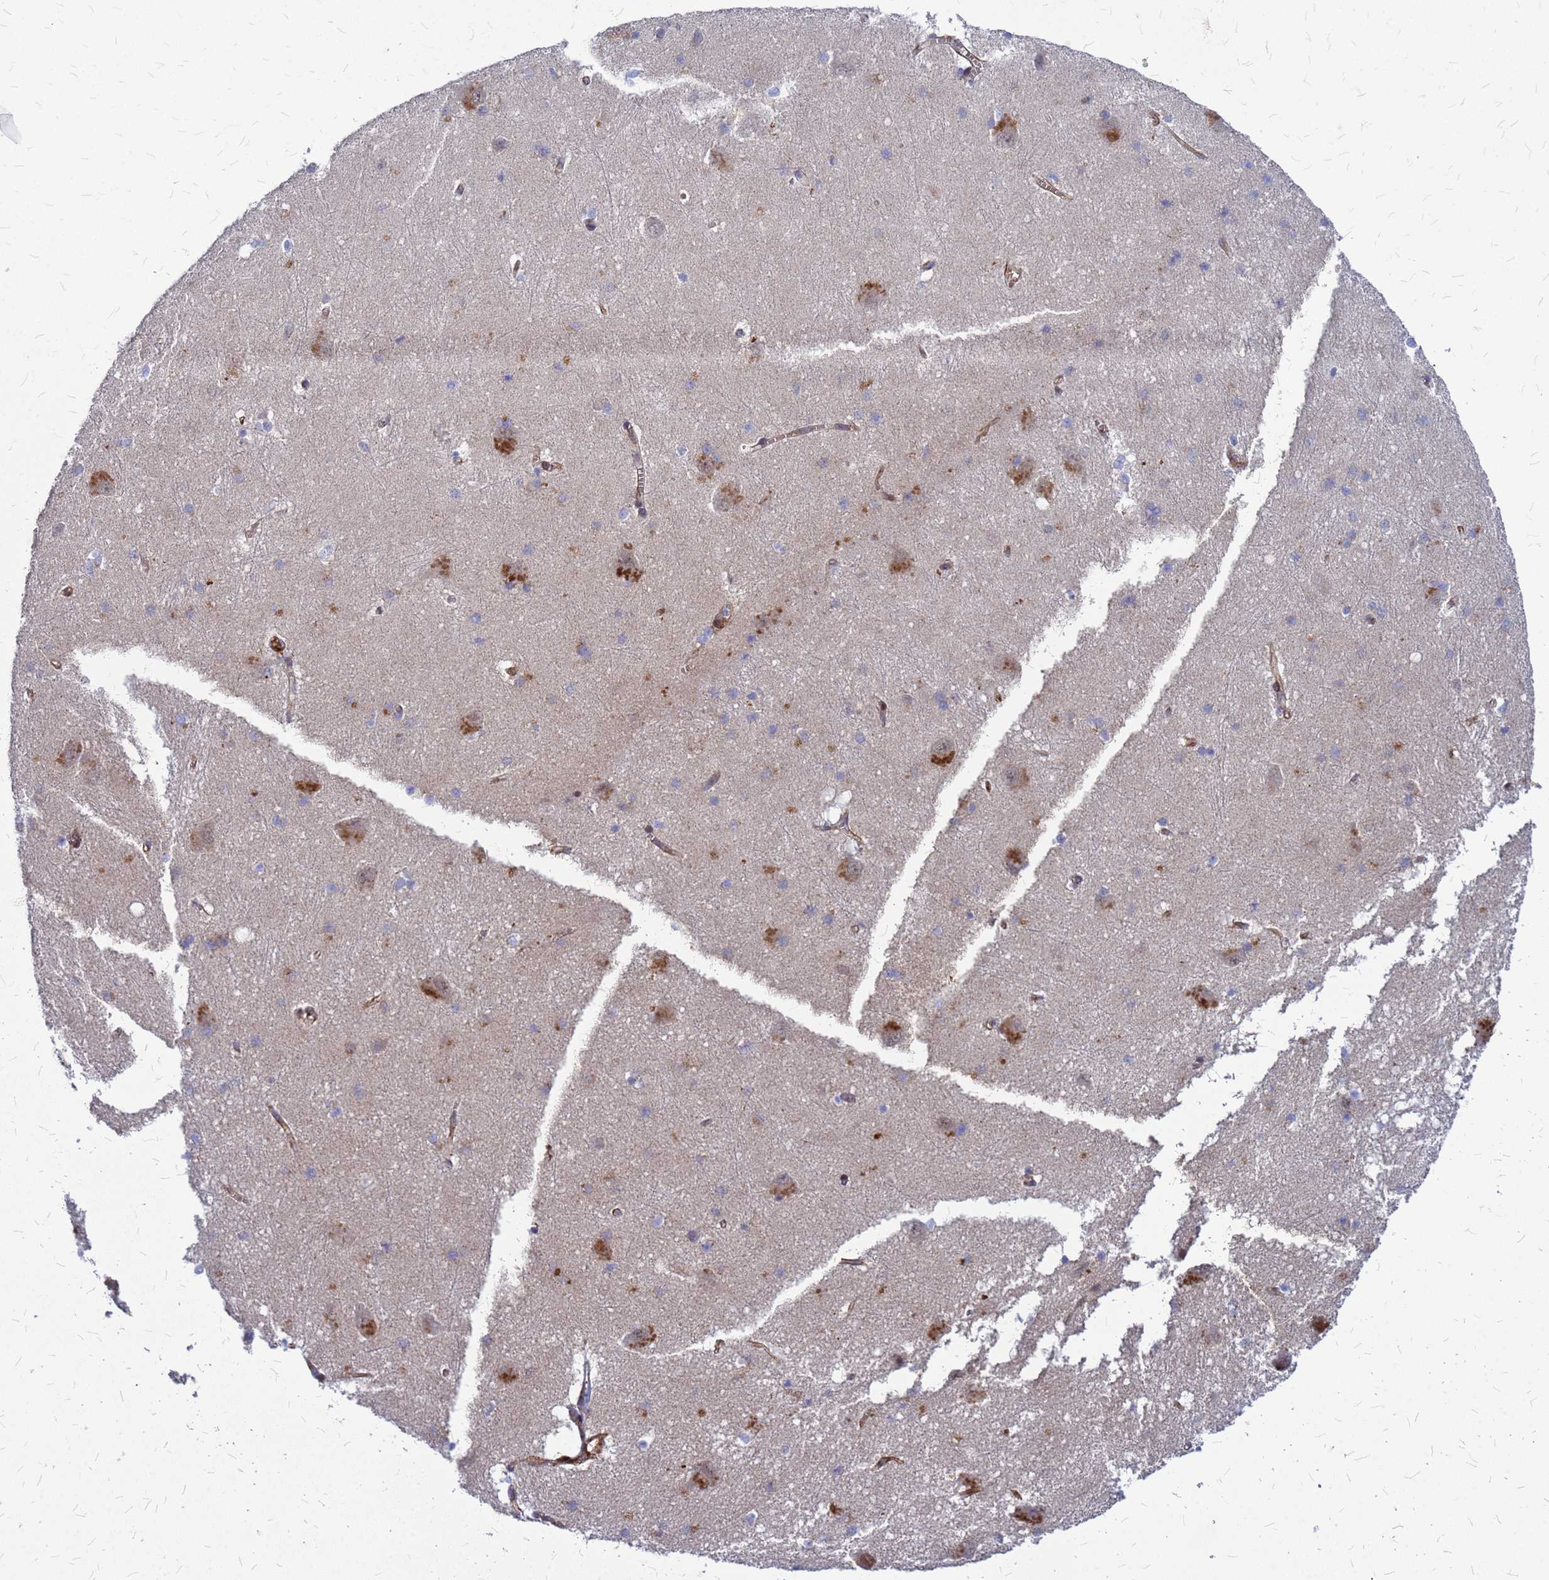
{"staining": {"intensity": "moderate", "quantity": "<25%", "location": "cytoplasmic/membranous"}, "tissue": "caudate", "cell_type": "Glial cells", "image_type": "normal", "snomed": [{"axis": "morphology", "description": "Normal tissue, NOS"}, {"axis": "topography", "description": "Lateral ventricle wall"}], "caption": "This is an image of immunohistochemistry (IHC) staining of unremarkable caudate, which shows moderate positivity in the cytoplasmic/membranous of glial cells.", "gene": "NOSTRIN", "patient": {"sex": "male", "age": 37}}